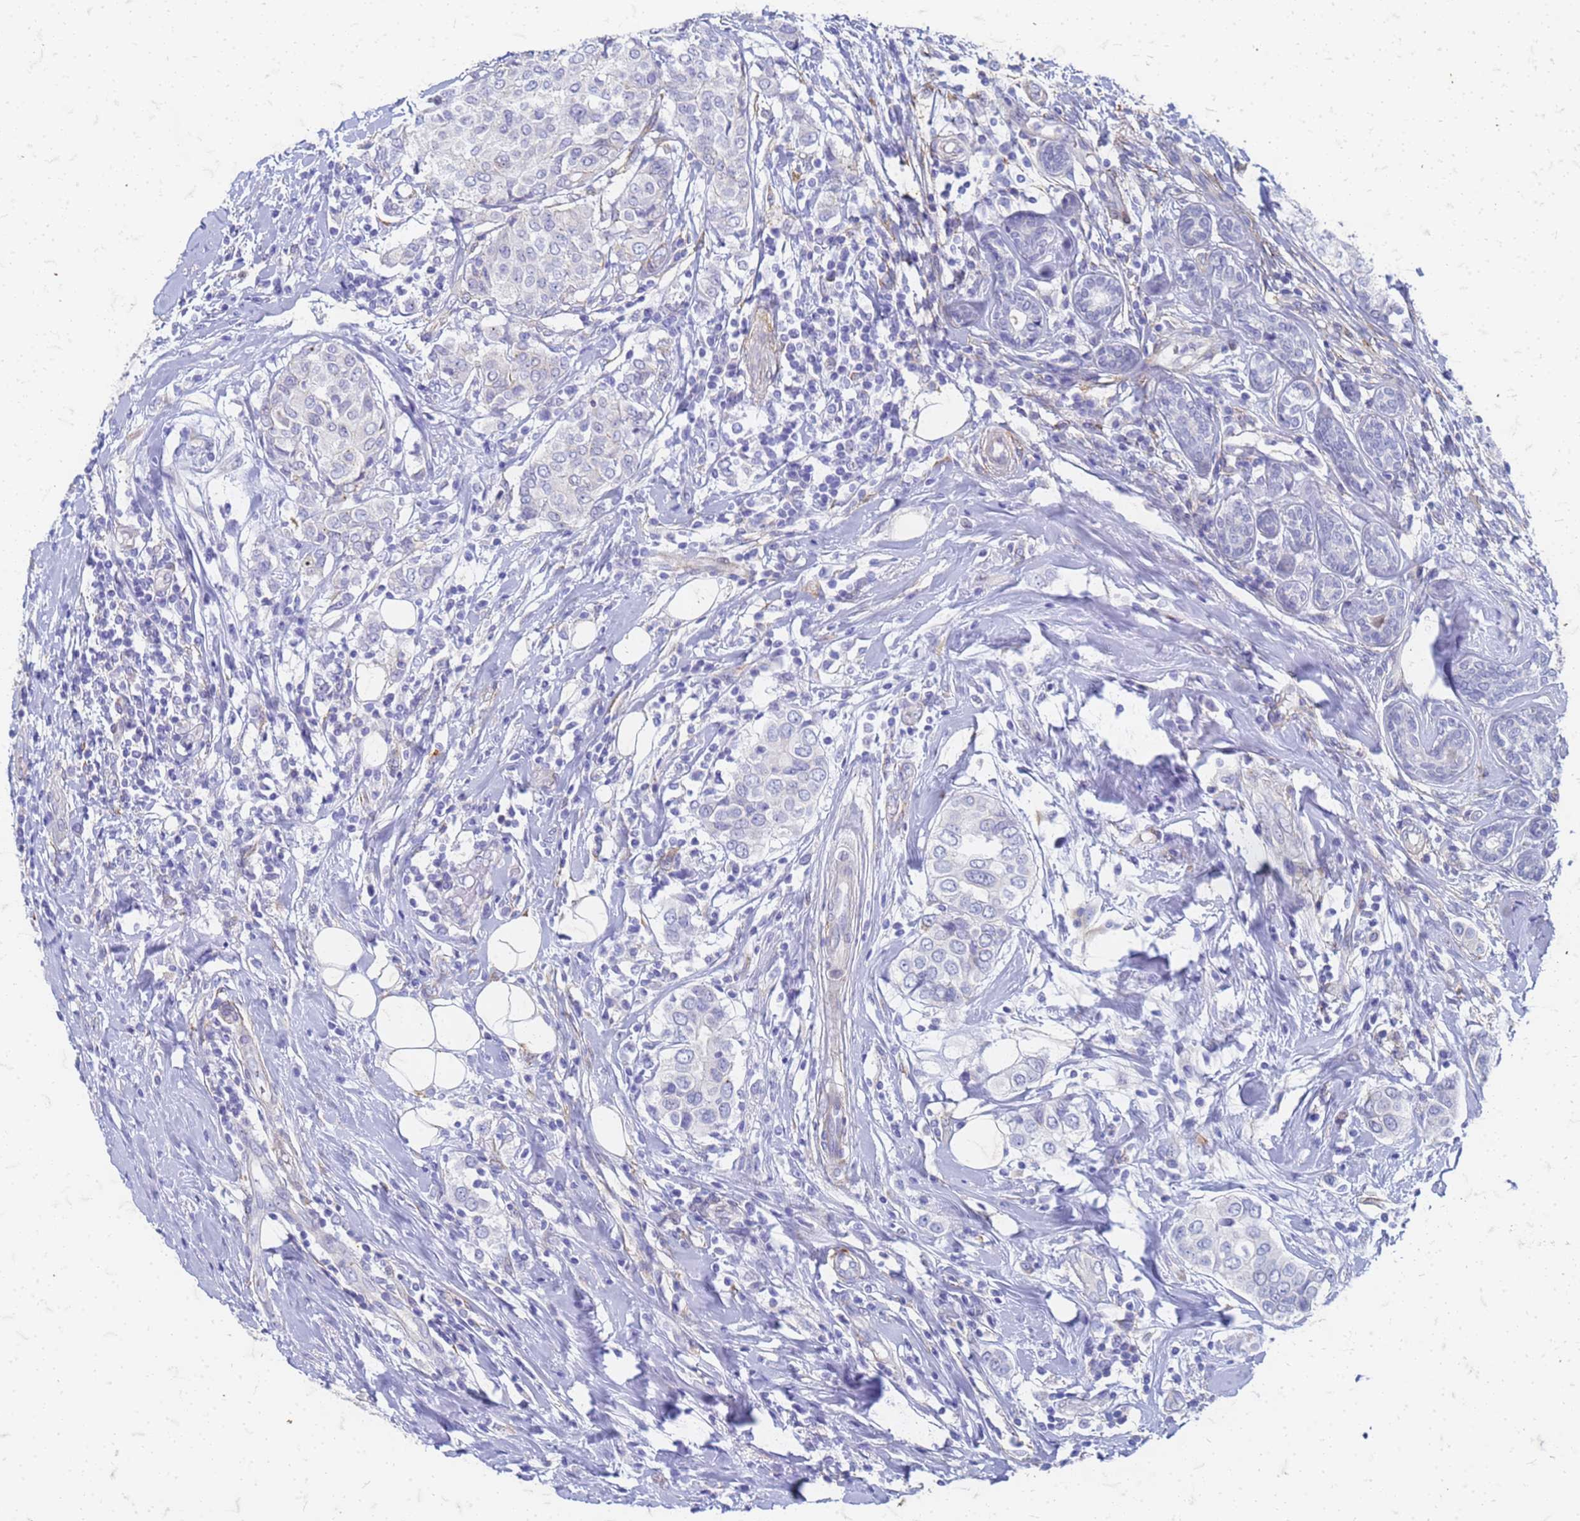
{"staining": {"intensity": "negative", "quantity": "none", "location": "none"}, "tissue": "breast cancer", "cell_type": "Tumor cells", "image_type": "cancer", "snomed": [{"axis": "morphology", "description": "Lobular carcinoma"}, {"axis": "topography", "description": "Breast"}], "caption": "A micrograph of breast lobular carcinoma stained for a protein exhibits no brown staining in tumor cells.", "gene": "TRIM64B", "patient": {"sex": "female", "age": 51}}